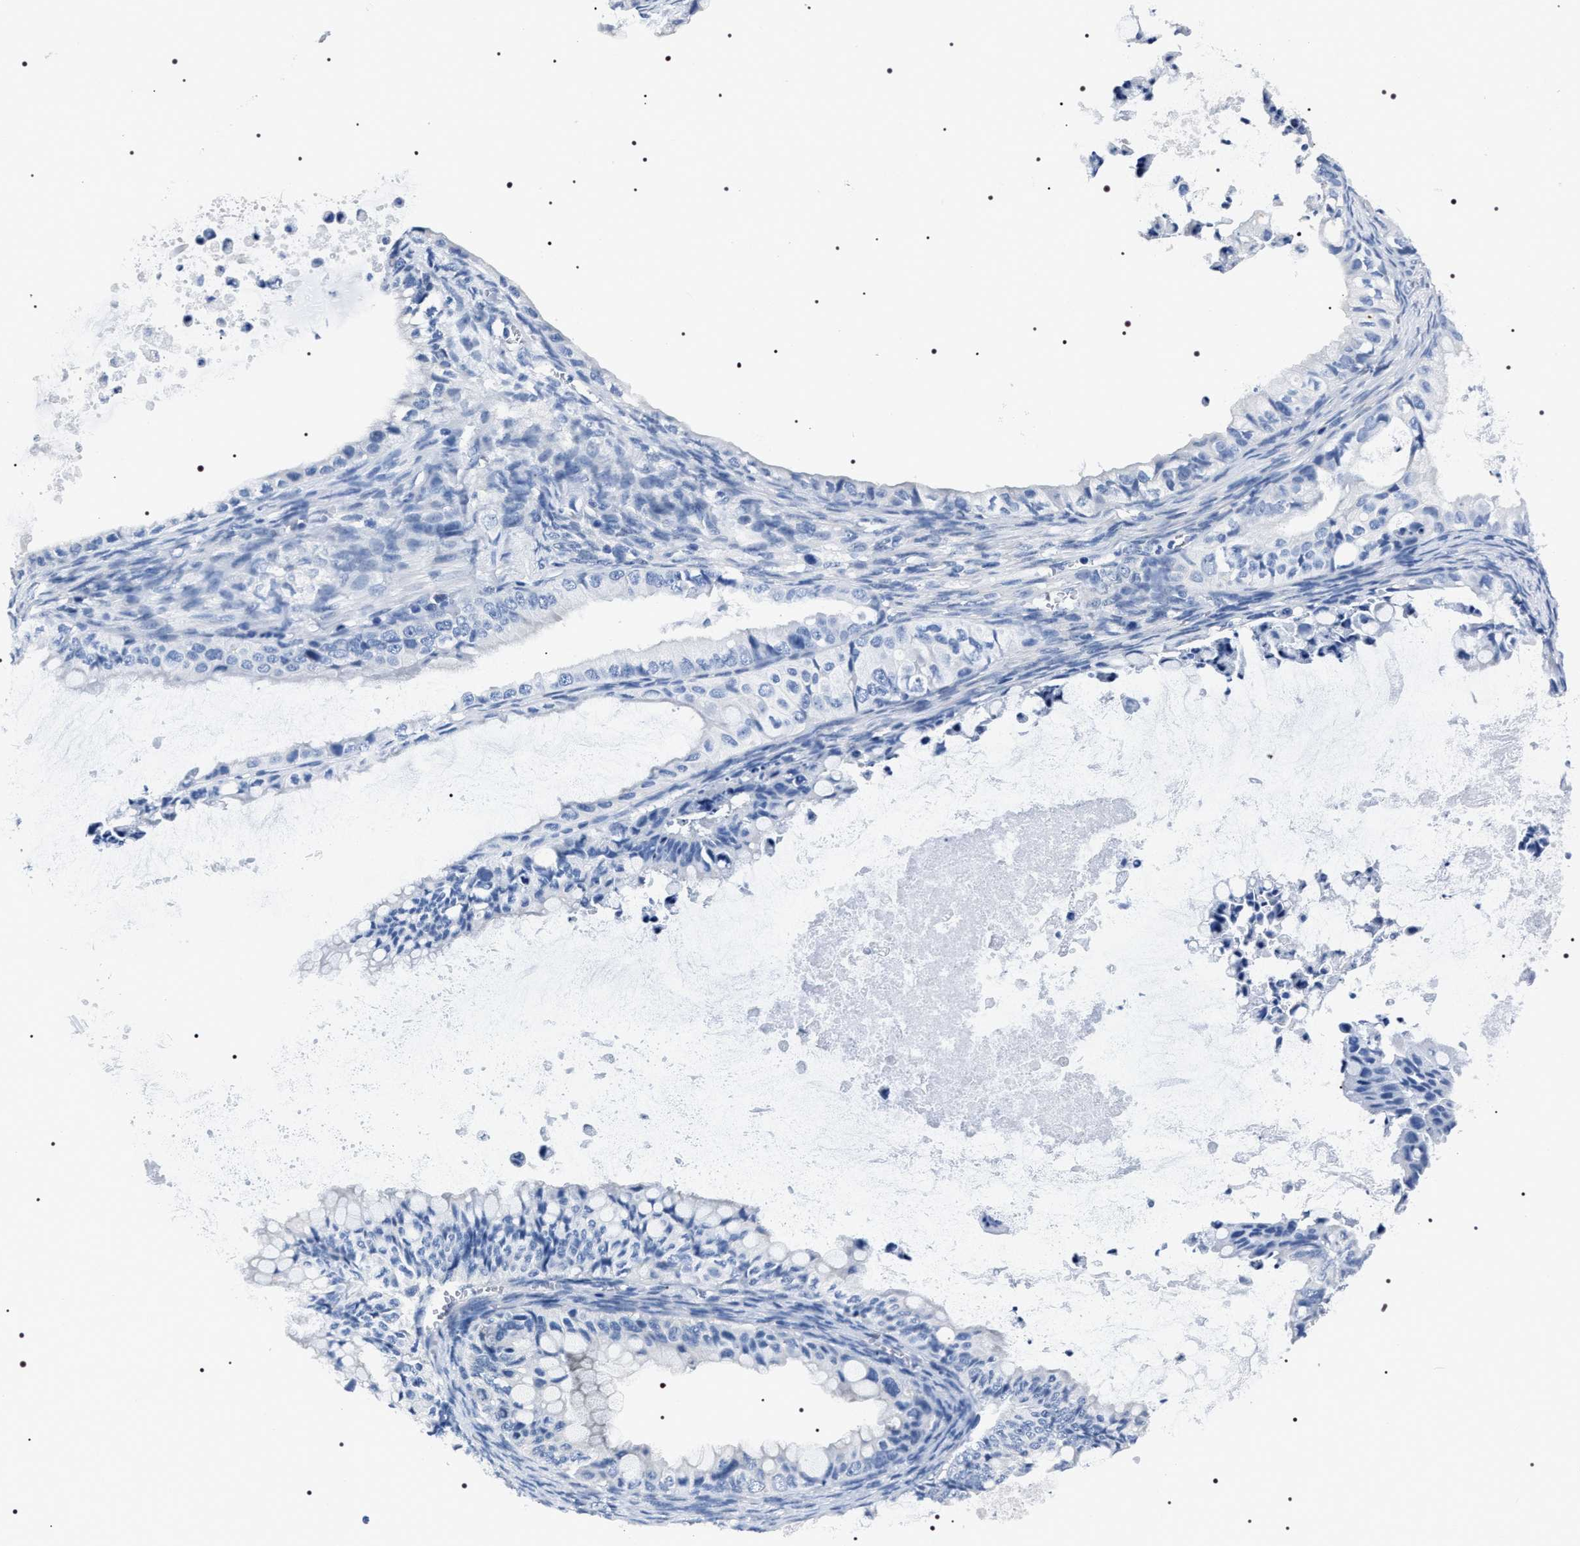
{"staining": {"intensity": "negative", "quantity": "none", "location": "none"}, "tissue": "ovarian cancer", "cell_type": "Tumor cells", "image_type": "cancer", "snomed": [{"axis": "morphology", "description": "Cystadenocarcinoma, mucinous, NOS"}, {"axis": "topography", "description": "Ovary"}], "caption": "Protein analysis of ovarian mucinous cystadenocarcinoma exhibits no significant expression in tumor cells.", "gene": "ADH4", "patient": {"sex": "female", "age": 80}}